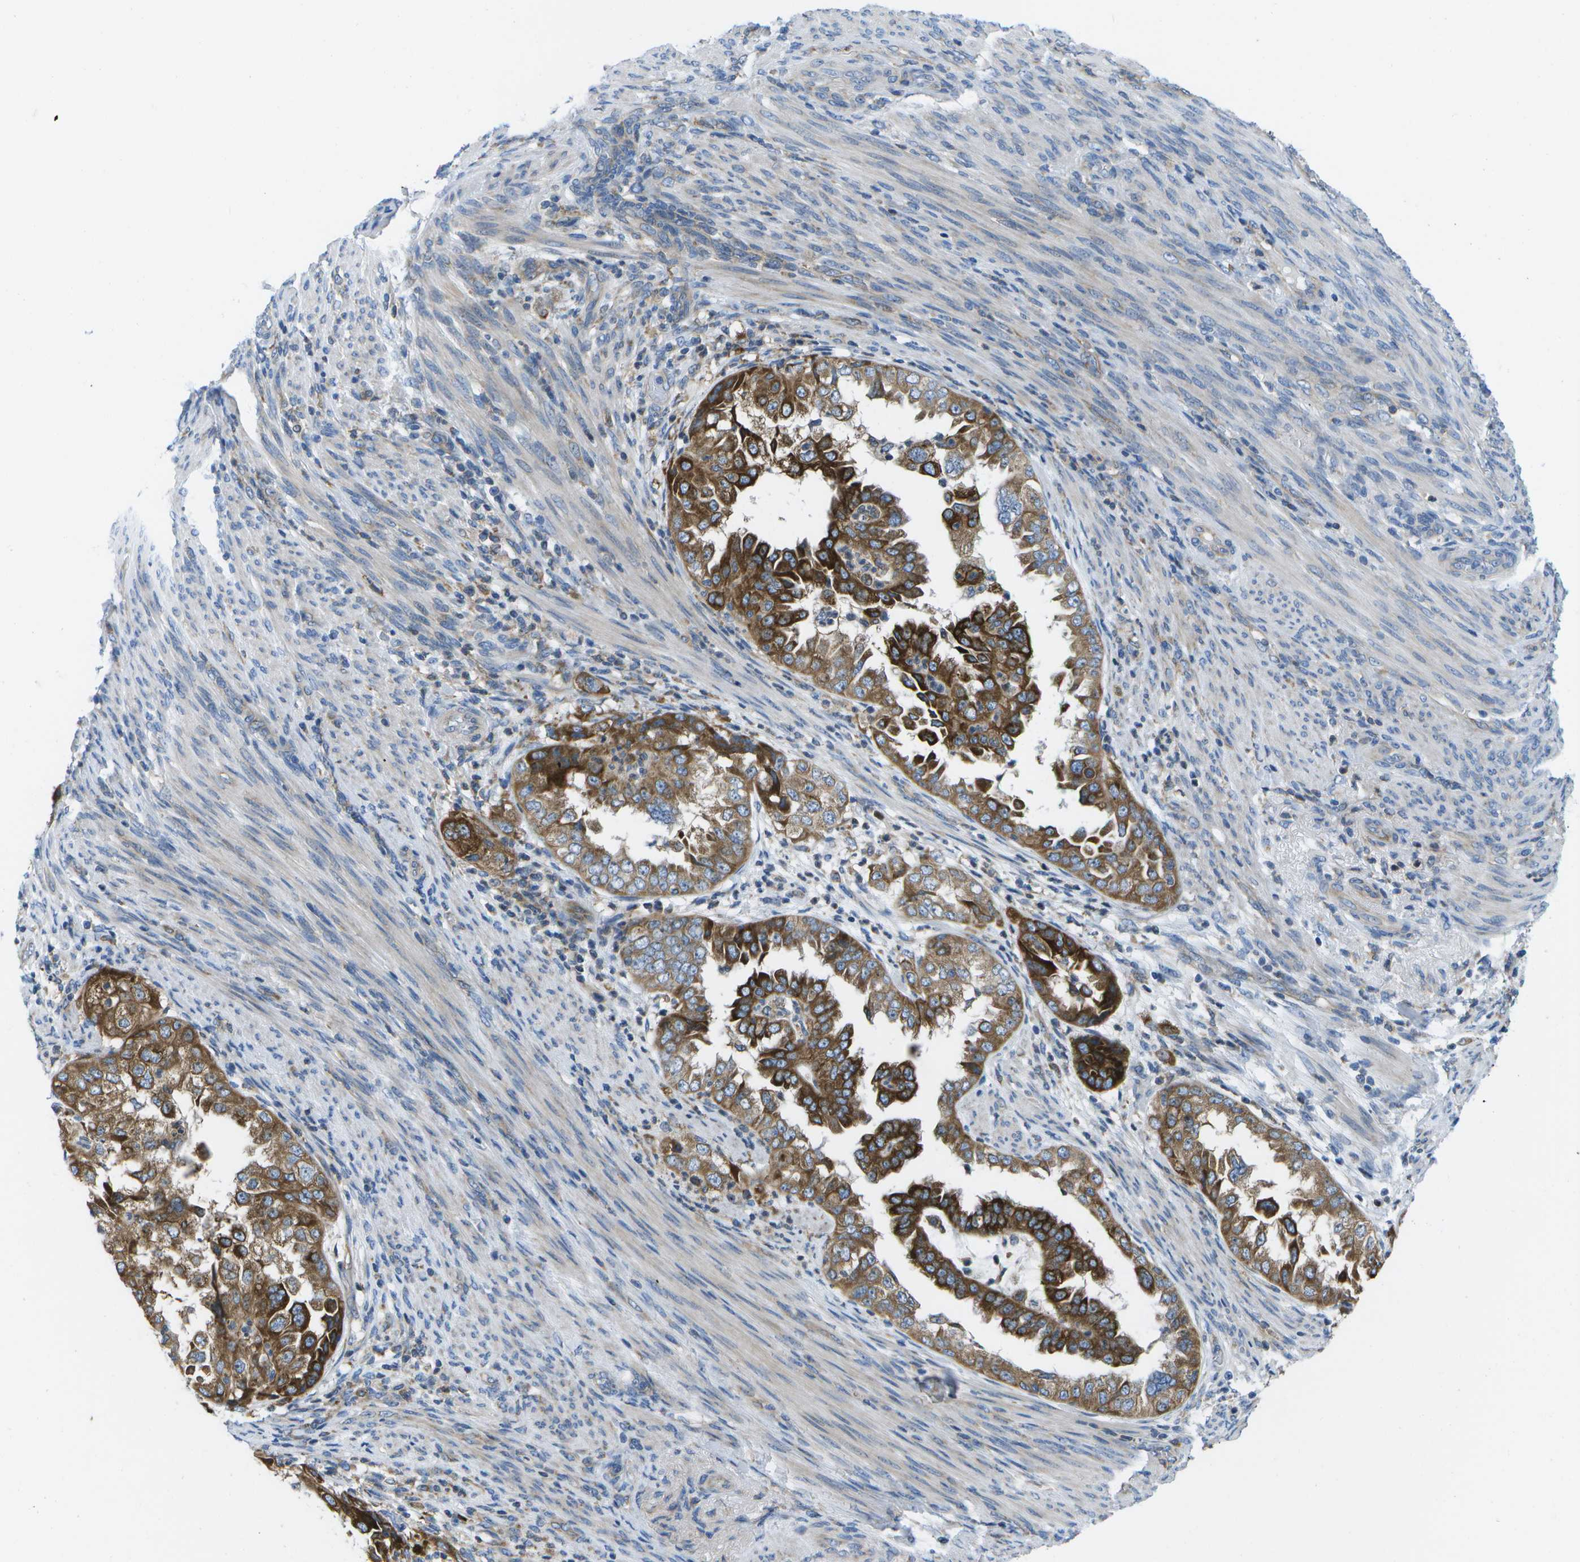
{"staining": {"intensity": "strong", "quantity": ">75%", "location": "cytoplasmic/membranous"}, "tissue": "endometrial cancer", "cell_type": "Tumor cells", "image_type": "cancer", "snomed": [{"axis": "morphology", "description": "Adenocarcinoma, NOS"}, {"axis": "topography", "description": "Endometrium"}], "caption": "IHC of endometrial adenocarcinoma shows high levels of strong cytoplasmic/membranous expression in about >75% of tumor cells.", "gene": "GDF5", "patient": {"sex": "female", "age": 85}}